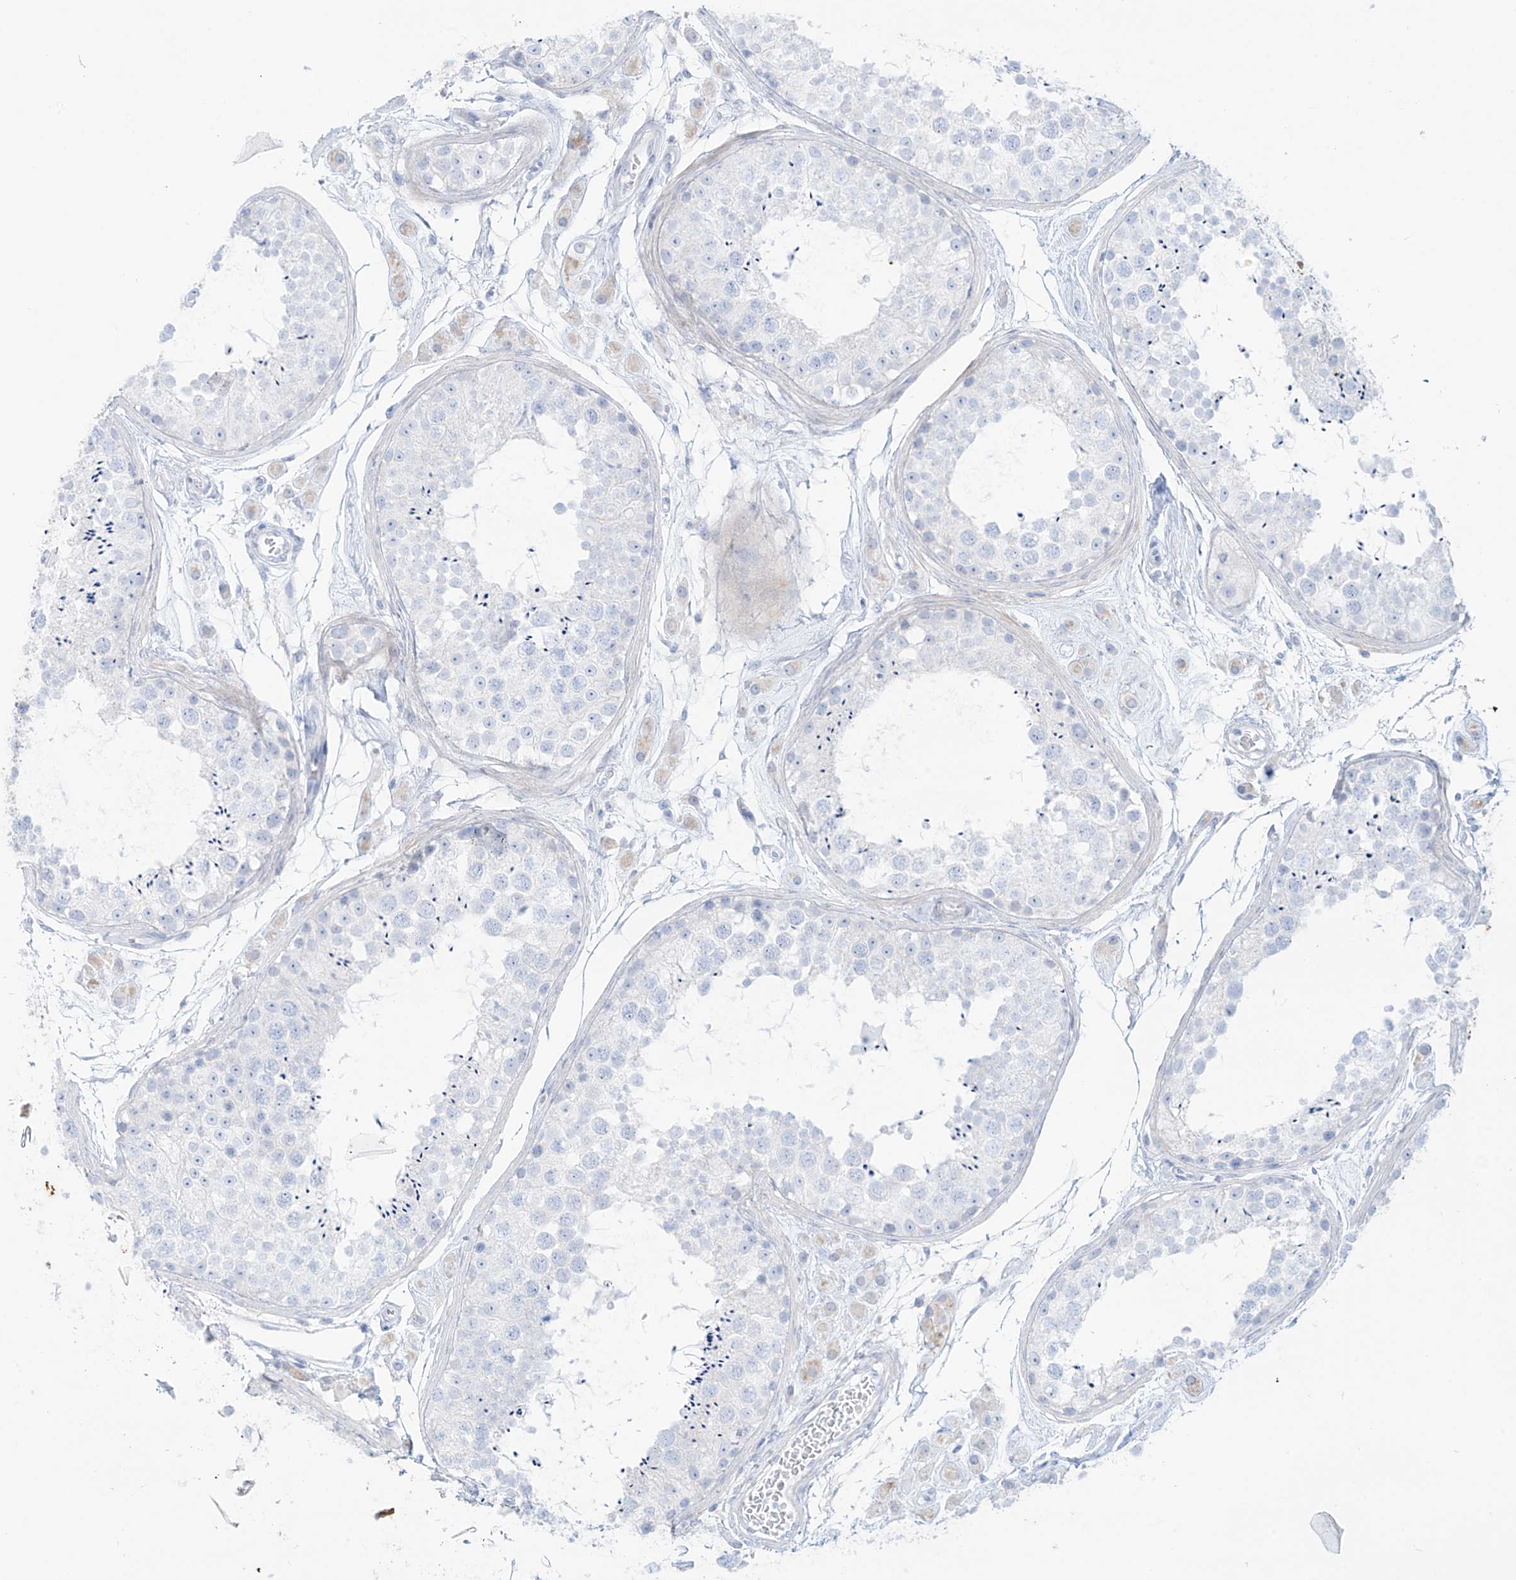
{"staining": {"intensity": "negative", "quantity": "none", "location": "none"}, "tissue": "testis", "cell_type": "Cells in seminiferous ducts", "image_type": "normal", "snomed": [{"axis": "morphology", "description": "Normal tissue, NOS"}, {"axis": "topography", "description": "Testis"}], "caption": "The image demonstrates no significant positivity in cells in seminiferous ducts of testis.", "gene": "SLC26A3", "patient": {"sex": "male", "age": 25}}